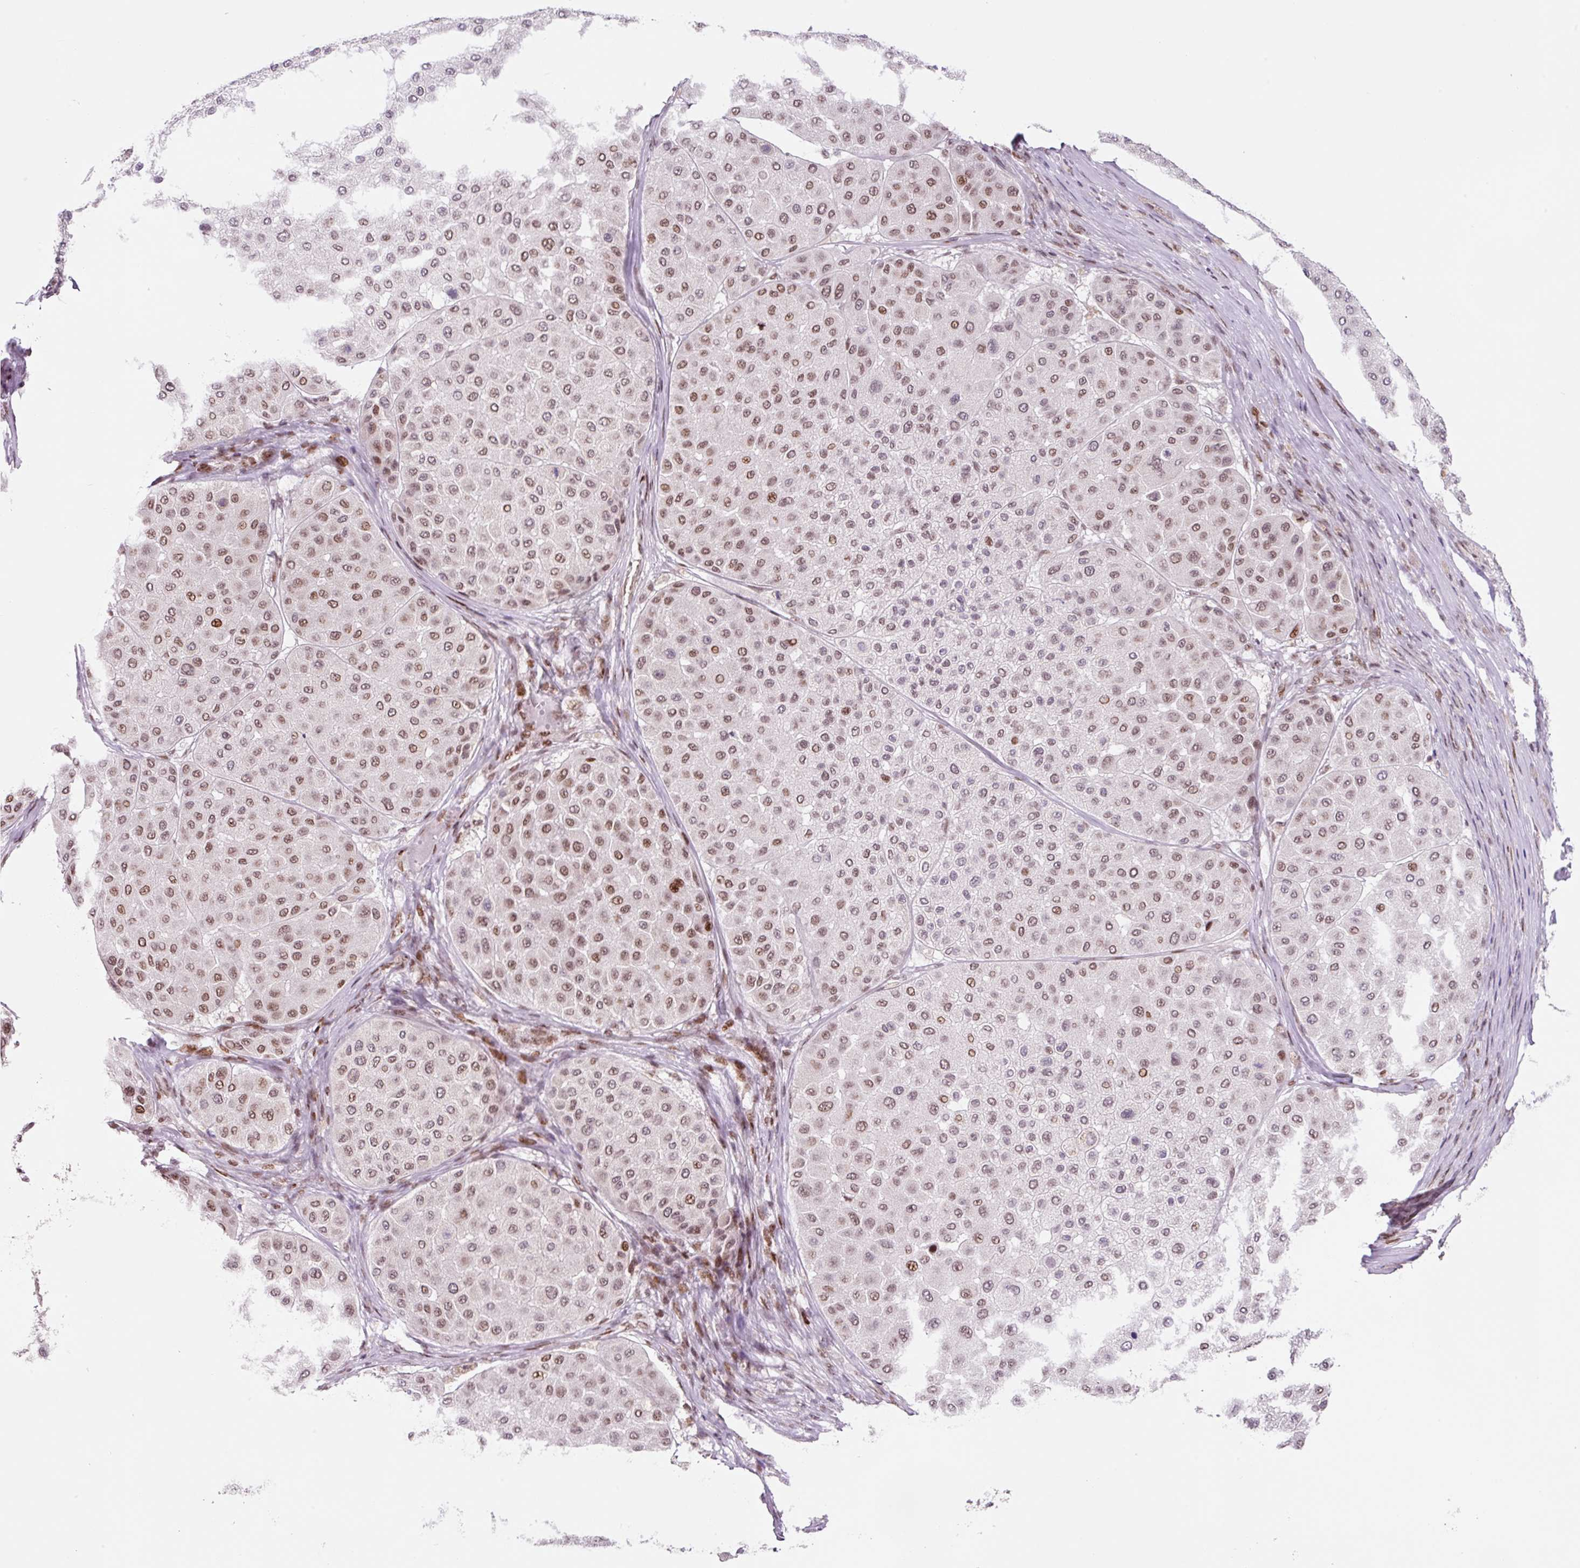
{"staining": {"intensity": "moderate", "quantity": "25%-75%", "location": "nuclear"}, "tissue": "melanoma", "cell_type": "Tumor cells", "image_type": "cancer", "snomed": [{"axis": "morphology", "description": "Malignant melanoma, Metastatic site"}, {"axis": "topography", "description": "Smooth muscle"}], "caption": "Immunohistochemistry (IHC) micrograph of neoplastic tissue: human melanoma stained using immunohistochemistry displays medium levels of moderate protein expression localized specifically in the nuclear of tumor cells, appearing as a nuclear brown color.", "gene": "CCNL2", "patient": {"sex": "male", "age": 41}}